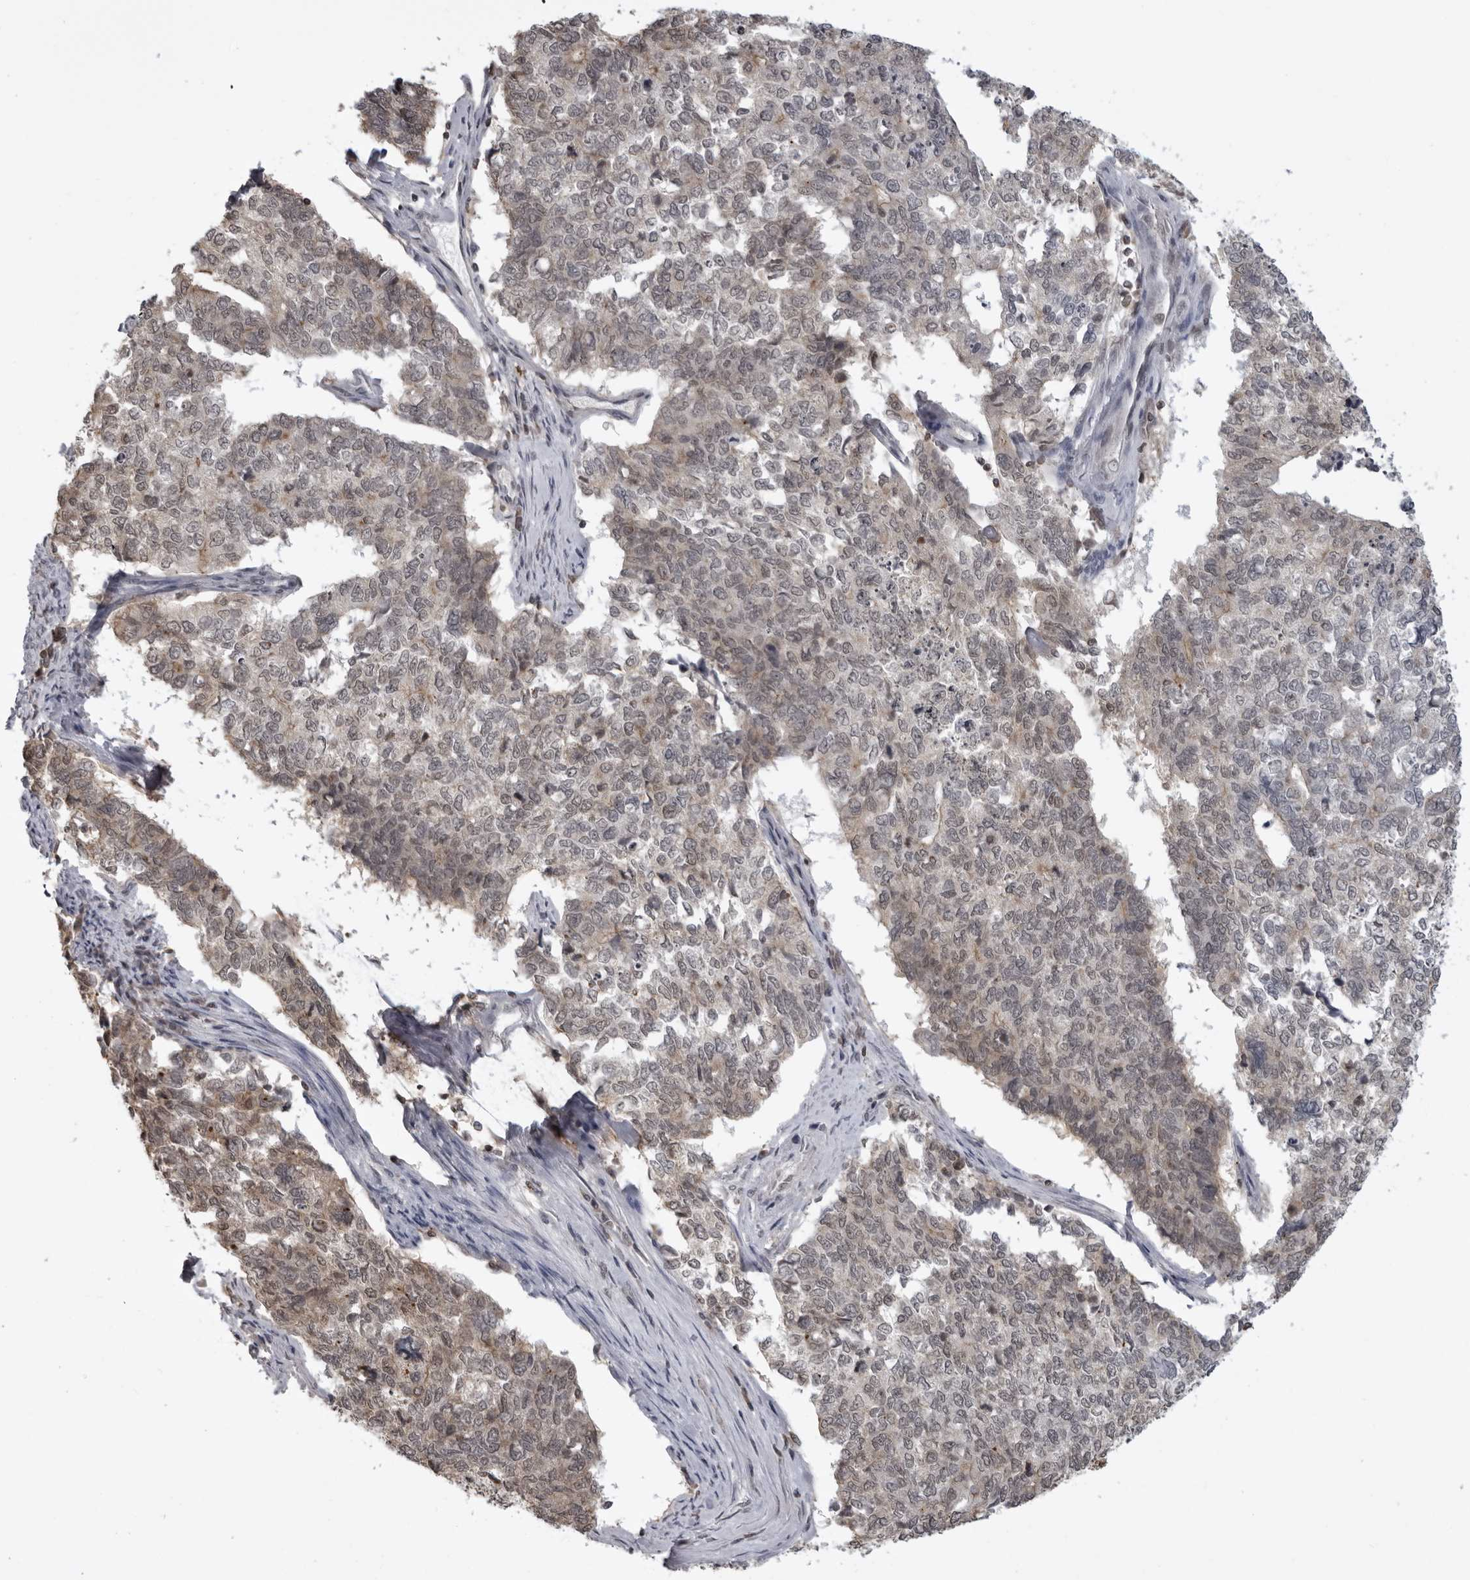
{"staining": {"intensity": "weak", "quantity": ">75%", "location": "cytoplasmic/membranous,nuclear"}, "tissue": "cervical cancer", "cell_type": "Tumor cells", "image_type": "cancer", "snomed": [{"axis": "morphology", "description": "Squamous cell carcinoma, NOS"}, {"axis": "topography", "description": "Cervix"}], "caption": "The photomicrograph shows a brown stain indicating the presence of a protein in the cytoplasmic/membranous and nuclear of tumor cells in cervical cancer (squamous cell carcinoma). The staining is performed using DAB brown chromogen to label protein expression. The nuclei are counter-stained blue using hematoxylin.", "gene": "PDCL3", "patient": {"sex": "female", "age": 63}}